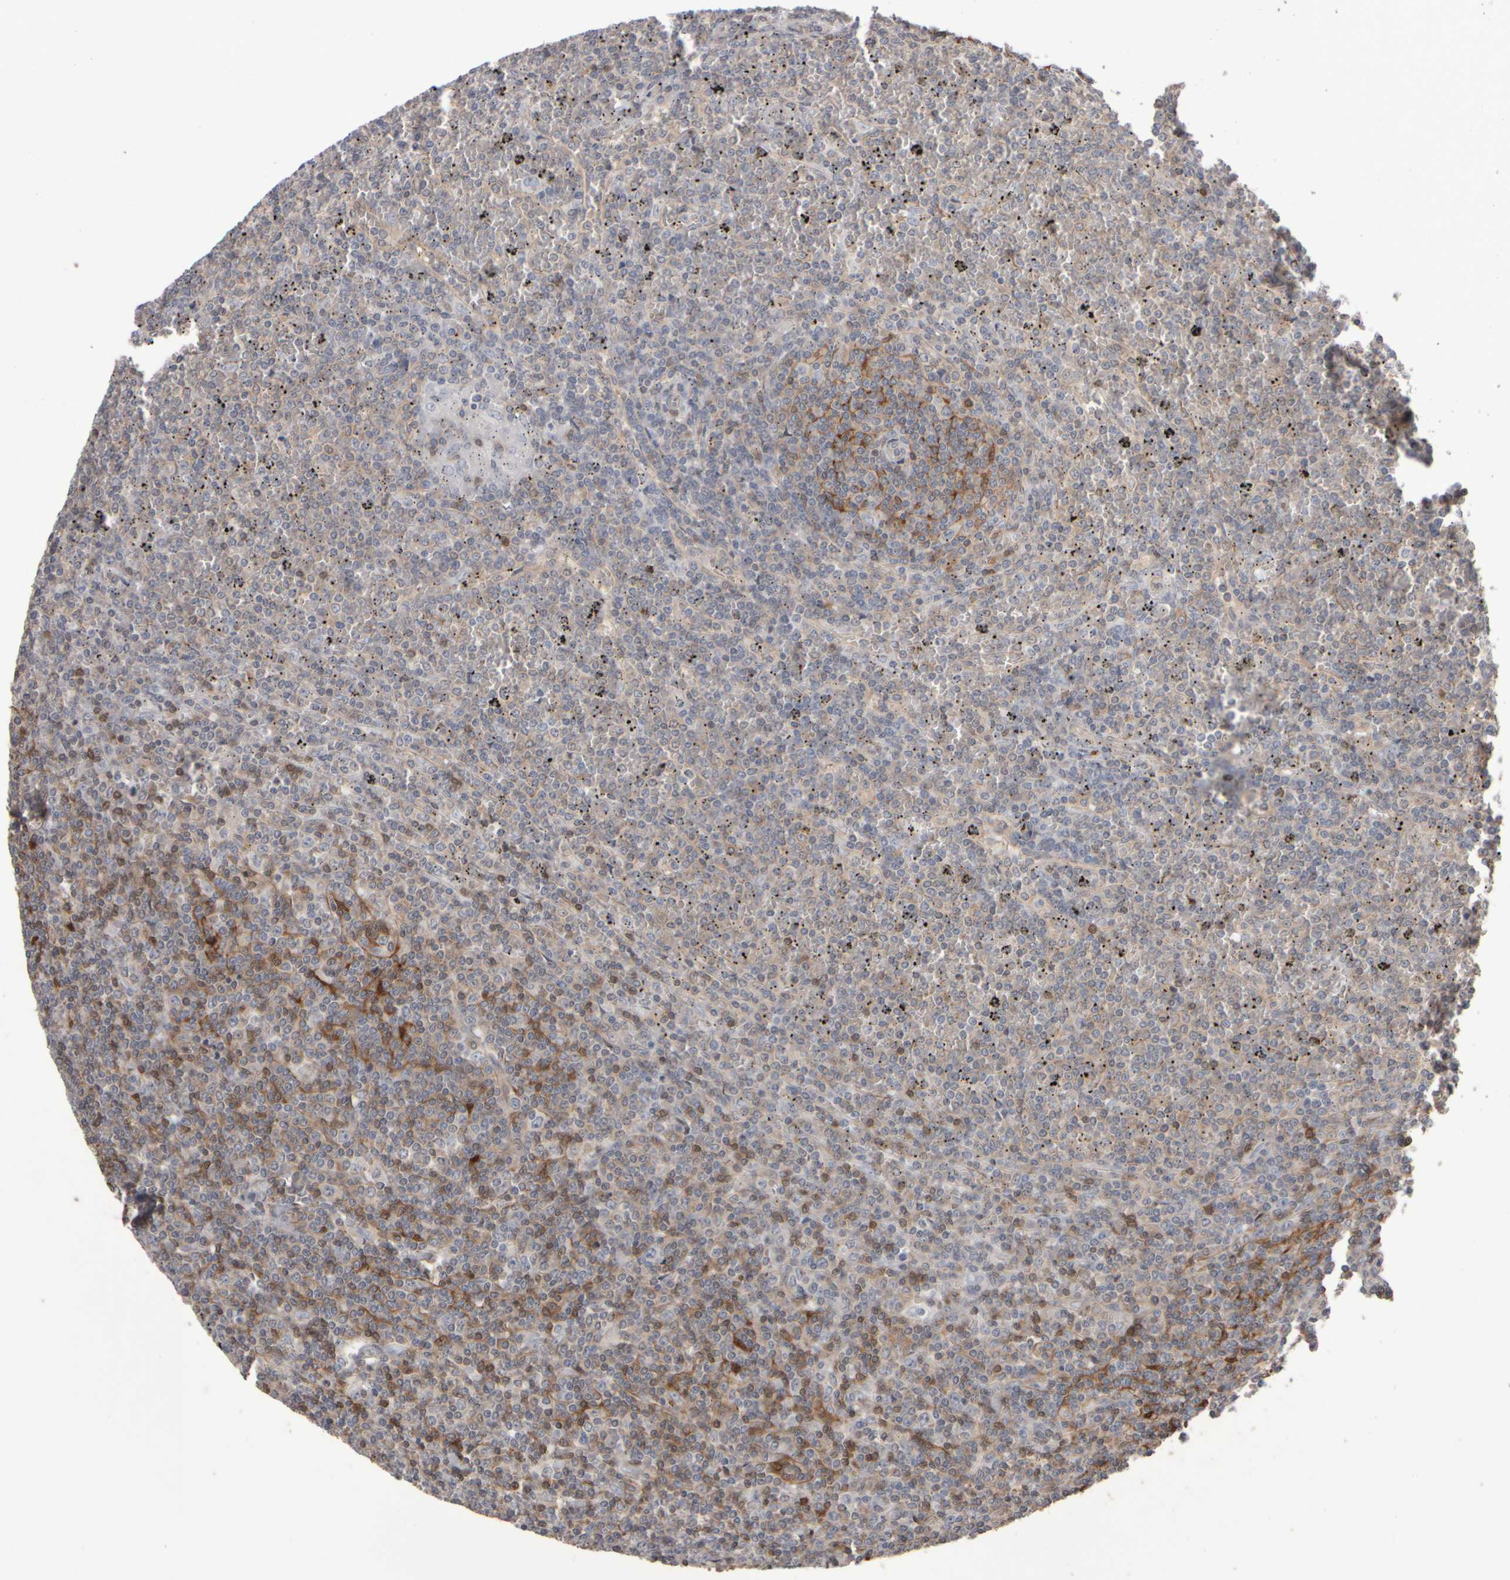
{"staining": {"intensity": "moderate", "quantity": "<25%", "location": "cytoplasmic/membranous"}, "tissue": "lymphoma", "cell_type": "Tumor cells", "image_type": "cancer", "snomed": [{"axis": "morphology", "description": "Malignant lymphoma, non-Hodgkin's type, Low grade"}, {"axis": "topography", "description": "Spleen"}], "caption": "Human lymphoma stained with a protein marker exhibits moderate staining in tumor cells.", "gene": "EPHX2", "patient": {"sex": "female", "age": 19}}